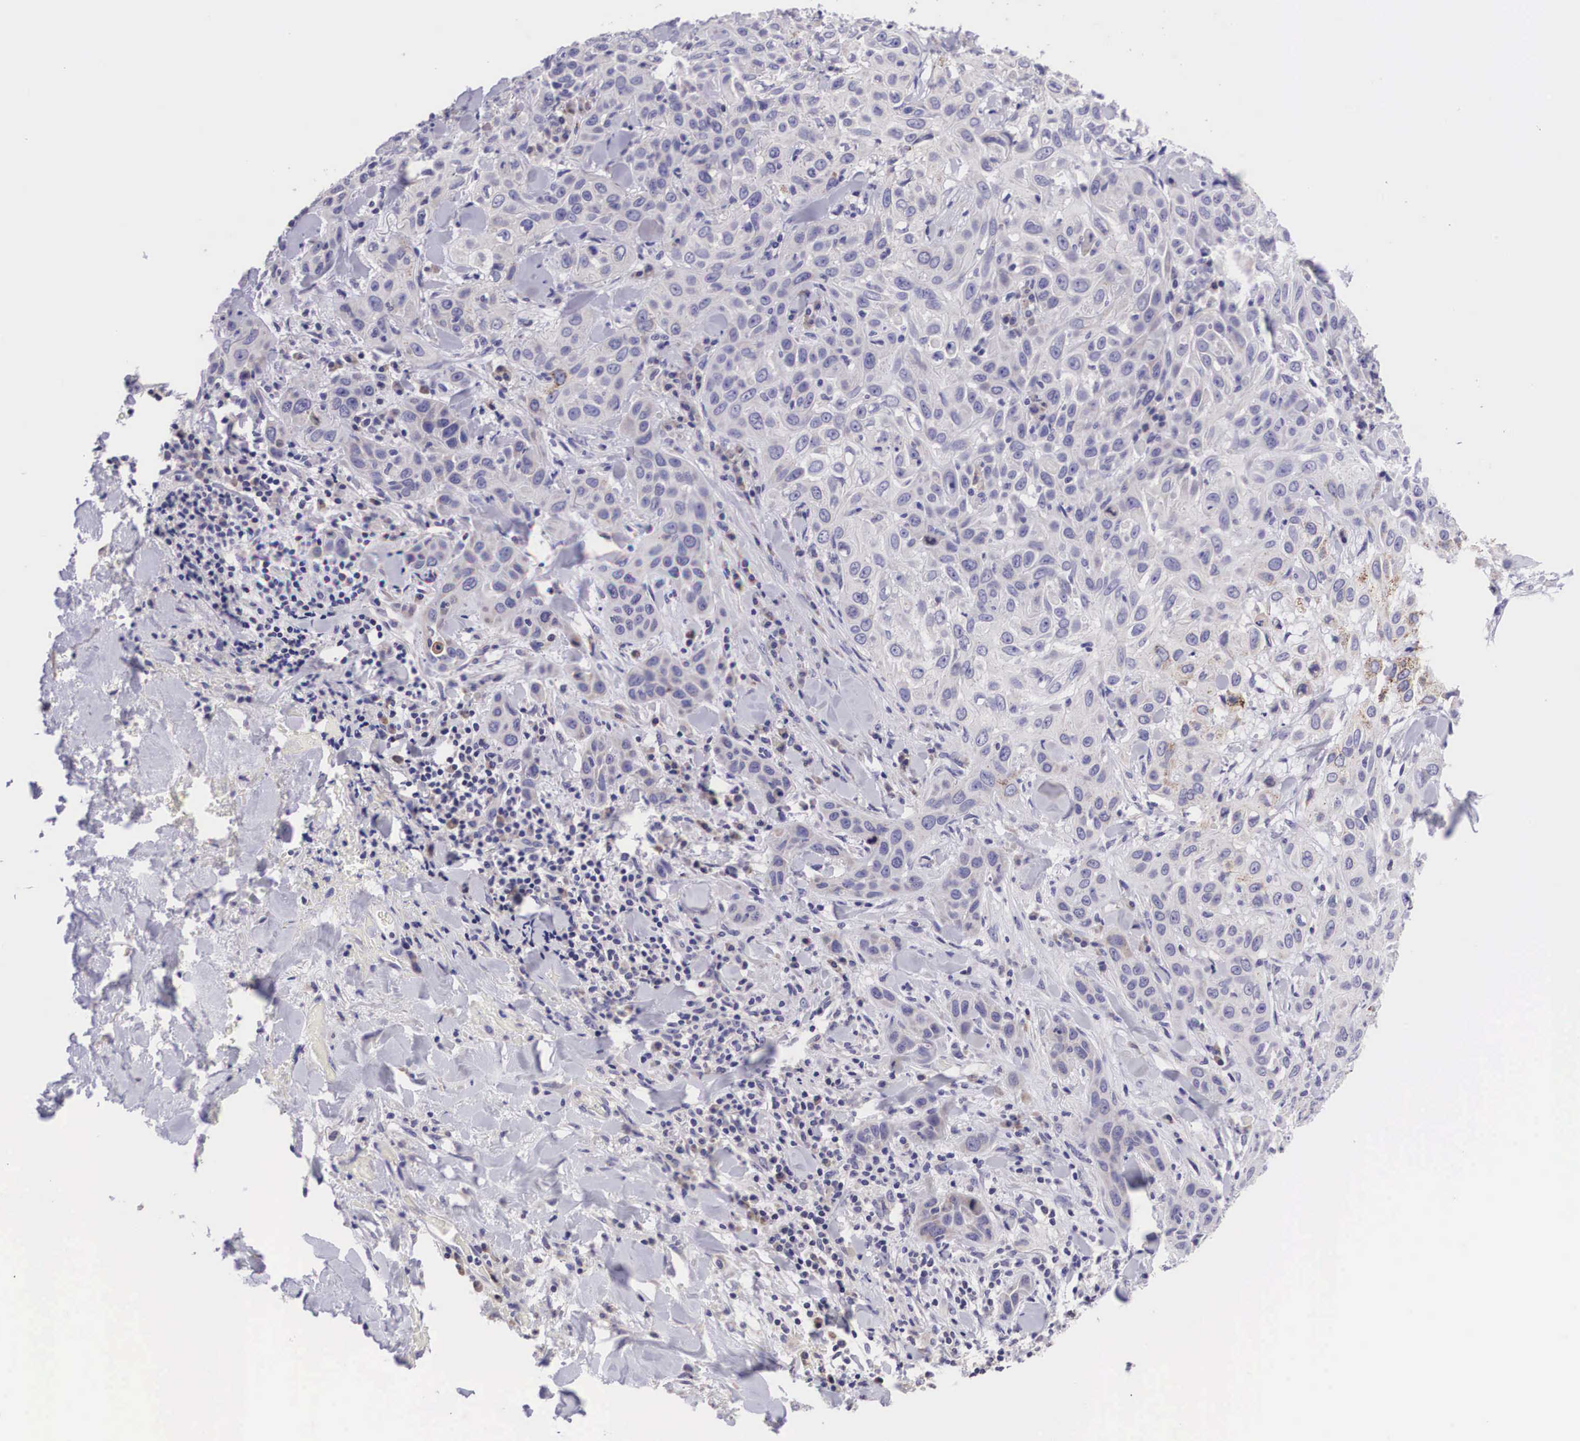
{"staining": {"intensity": "negative", "quantity": "none", "location": "none"}, "tissue": "skin cancer", "cell_type": "Tumor cells", "image_type": "cancer", "snomed": [{"axis": "morphology", "description": "Squamous cell carcinoma, NOS"}, {"axis": "topography", "description": "Skin"}], "caption": "DAB immunohistochemical staining of squamous cell carcinoma (skin) exhibits no significant expression in tumor cells.", "gene": "ARG2", "patient": {"sex": "male", "age": 84}}